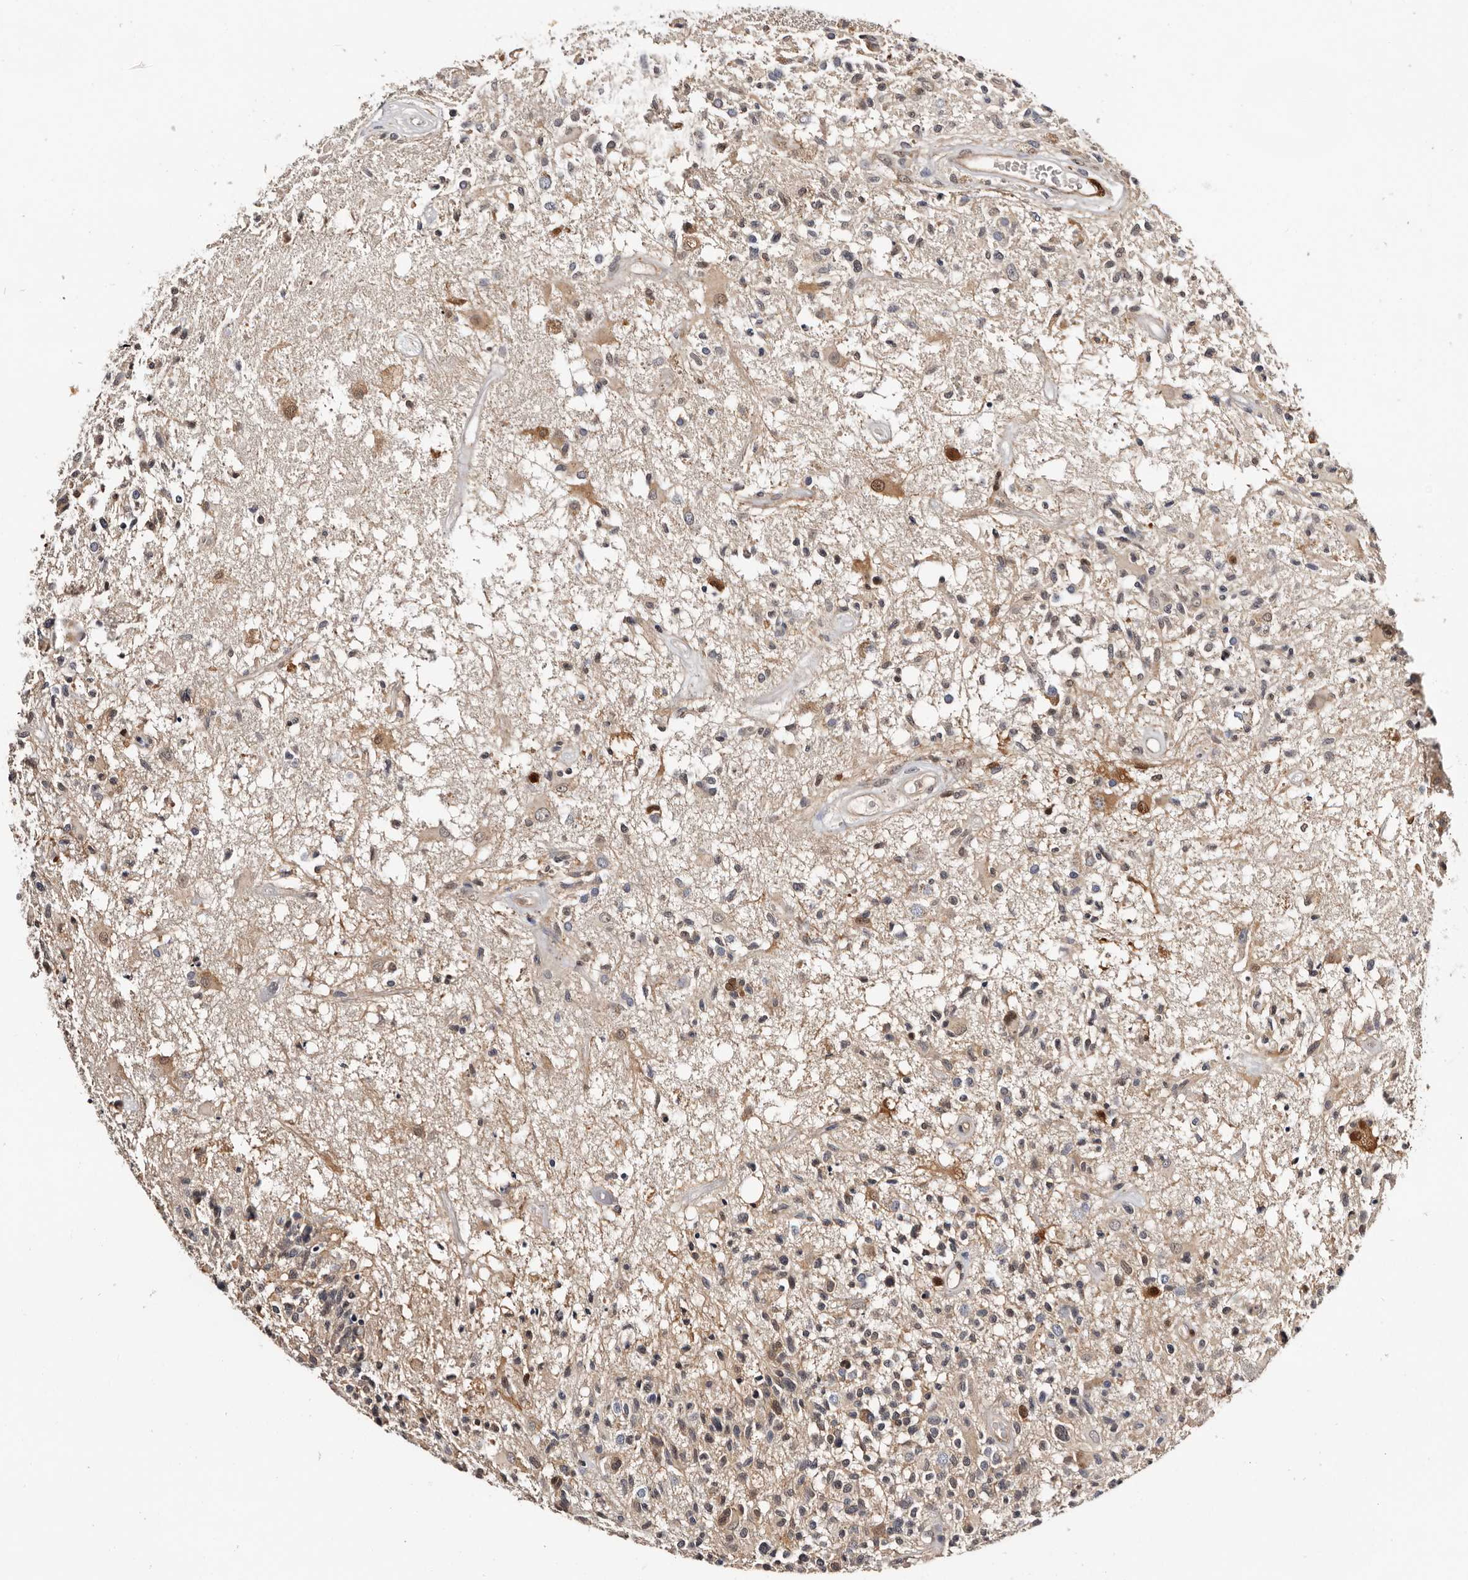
{"staining": {"intensity": "negative", "quantity": "none", "location": "none"}, "tissue": "glioma", "cell_type": "Tumor cells", "image_type": "cancer", "snomed": [{"axis": "morphology", "description": "Glioma, malignant, High grade"}, {"axis": "morphology", "description": "Glioblastoma, NOS"}, {"axis": "topography", "description": "Brain"}], "caption": "An IHC photomicrograph of malignant glioma (high-grade) is shown. There is no staining in tumor cells of malignant glioma (high-grade).", "gene": "TP53I3", "patient": {"sex": "male", "age": 60}}